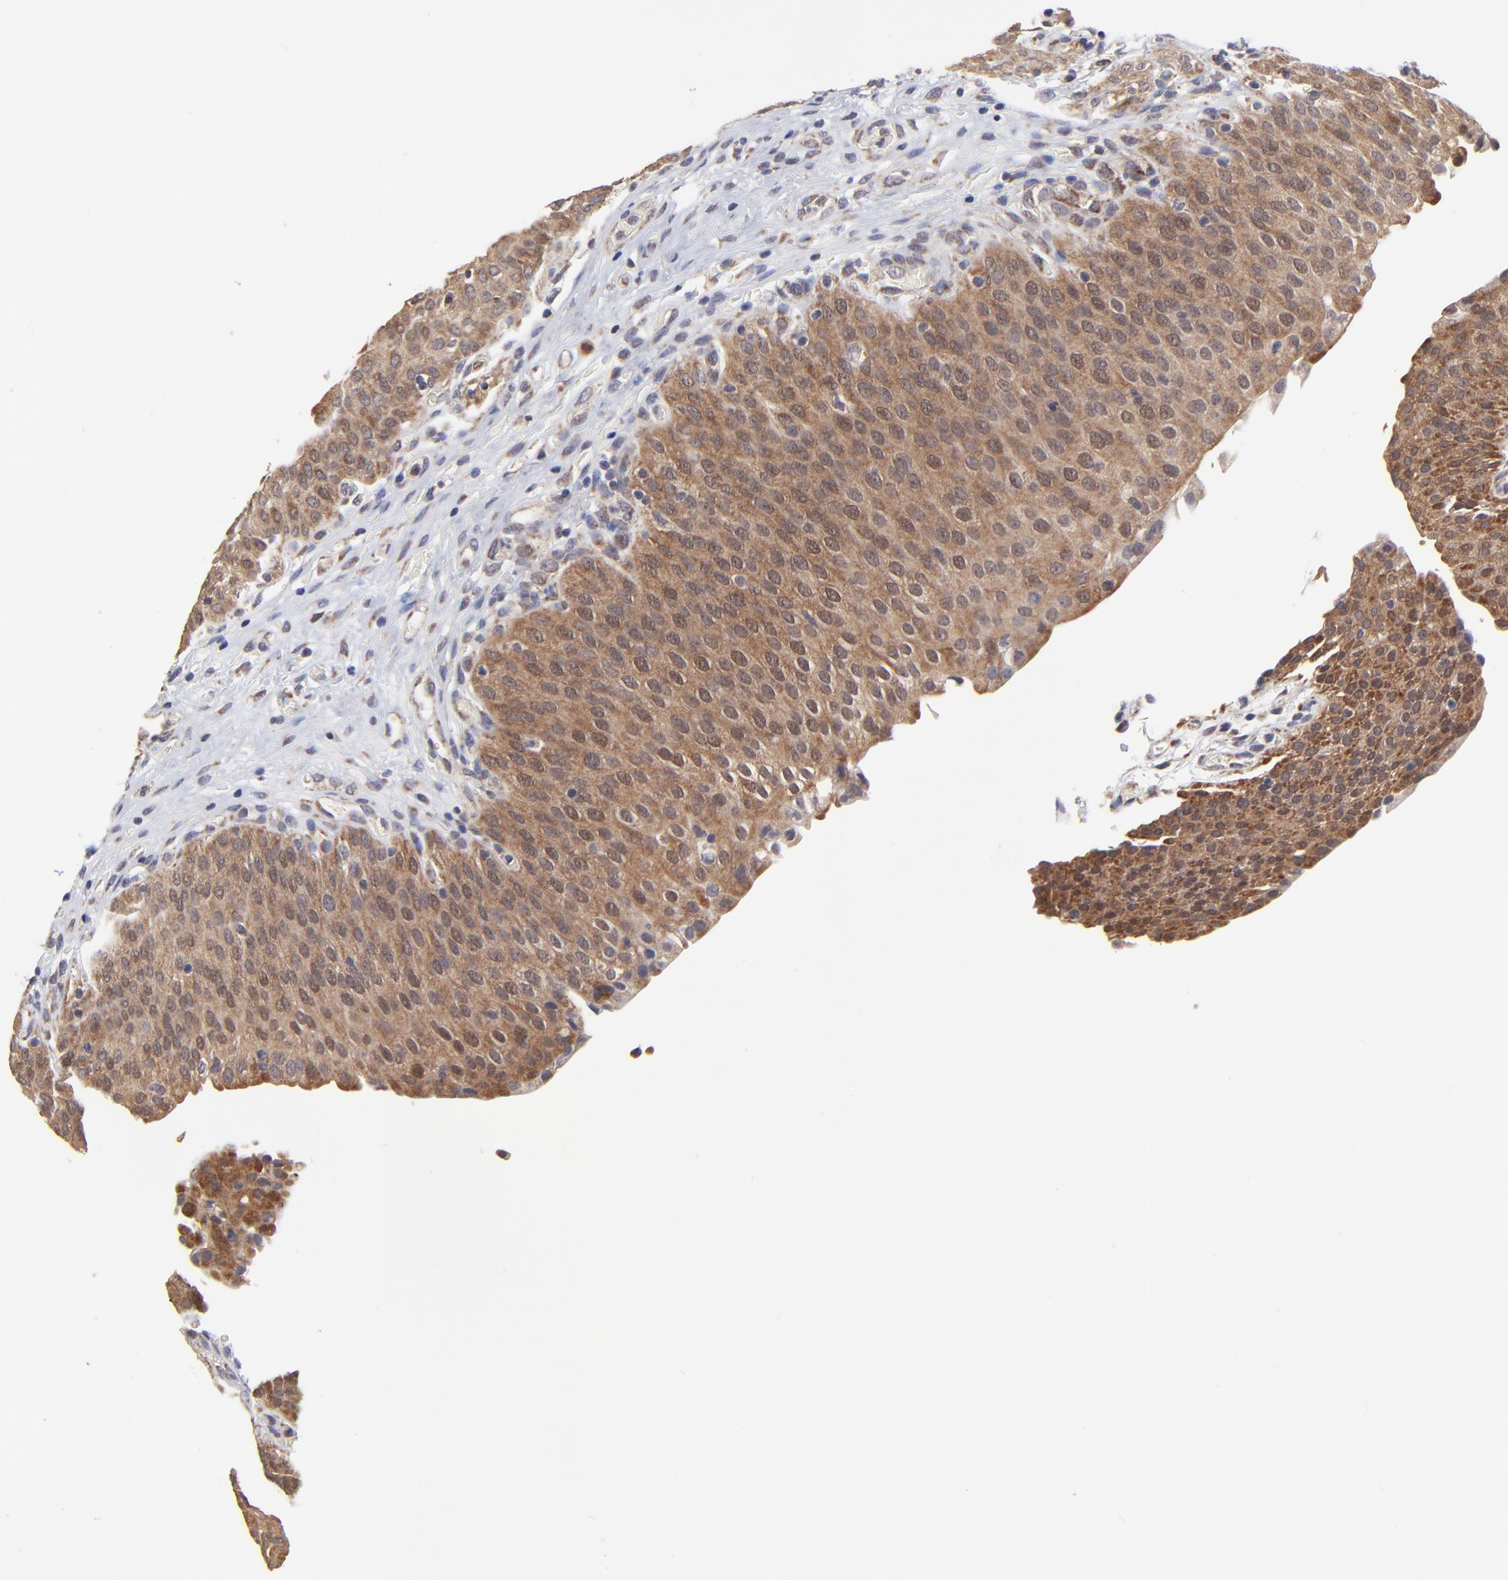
{"staining": {"intensity": "moderate", "quantity": ">75%", "location": "cytoplasmic/membranous,nuclear"}, "tissue": "urinary bladder", "cell_type": "Urothelial cells", "image_type": "normal", "snomed": [{"axis": "morphology", "description": "Normal tissue, NOS"}, {"axis": "morphology", "description": "Dysplasia, NOS"}, {"axis": "topography", "description": "Urinary bladder"}], "caption": "Immunohistochemistry micrograph of unremarkable urinary bladder stained for a protein (brown), which reveals medium levels of moderate cytoplasmic/membranous,nuclear staining in about >75% of urothelial cells.", "gene": "FBXL12", "patient": {"sex": "male", "age": 35}}